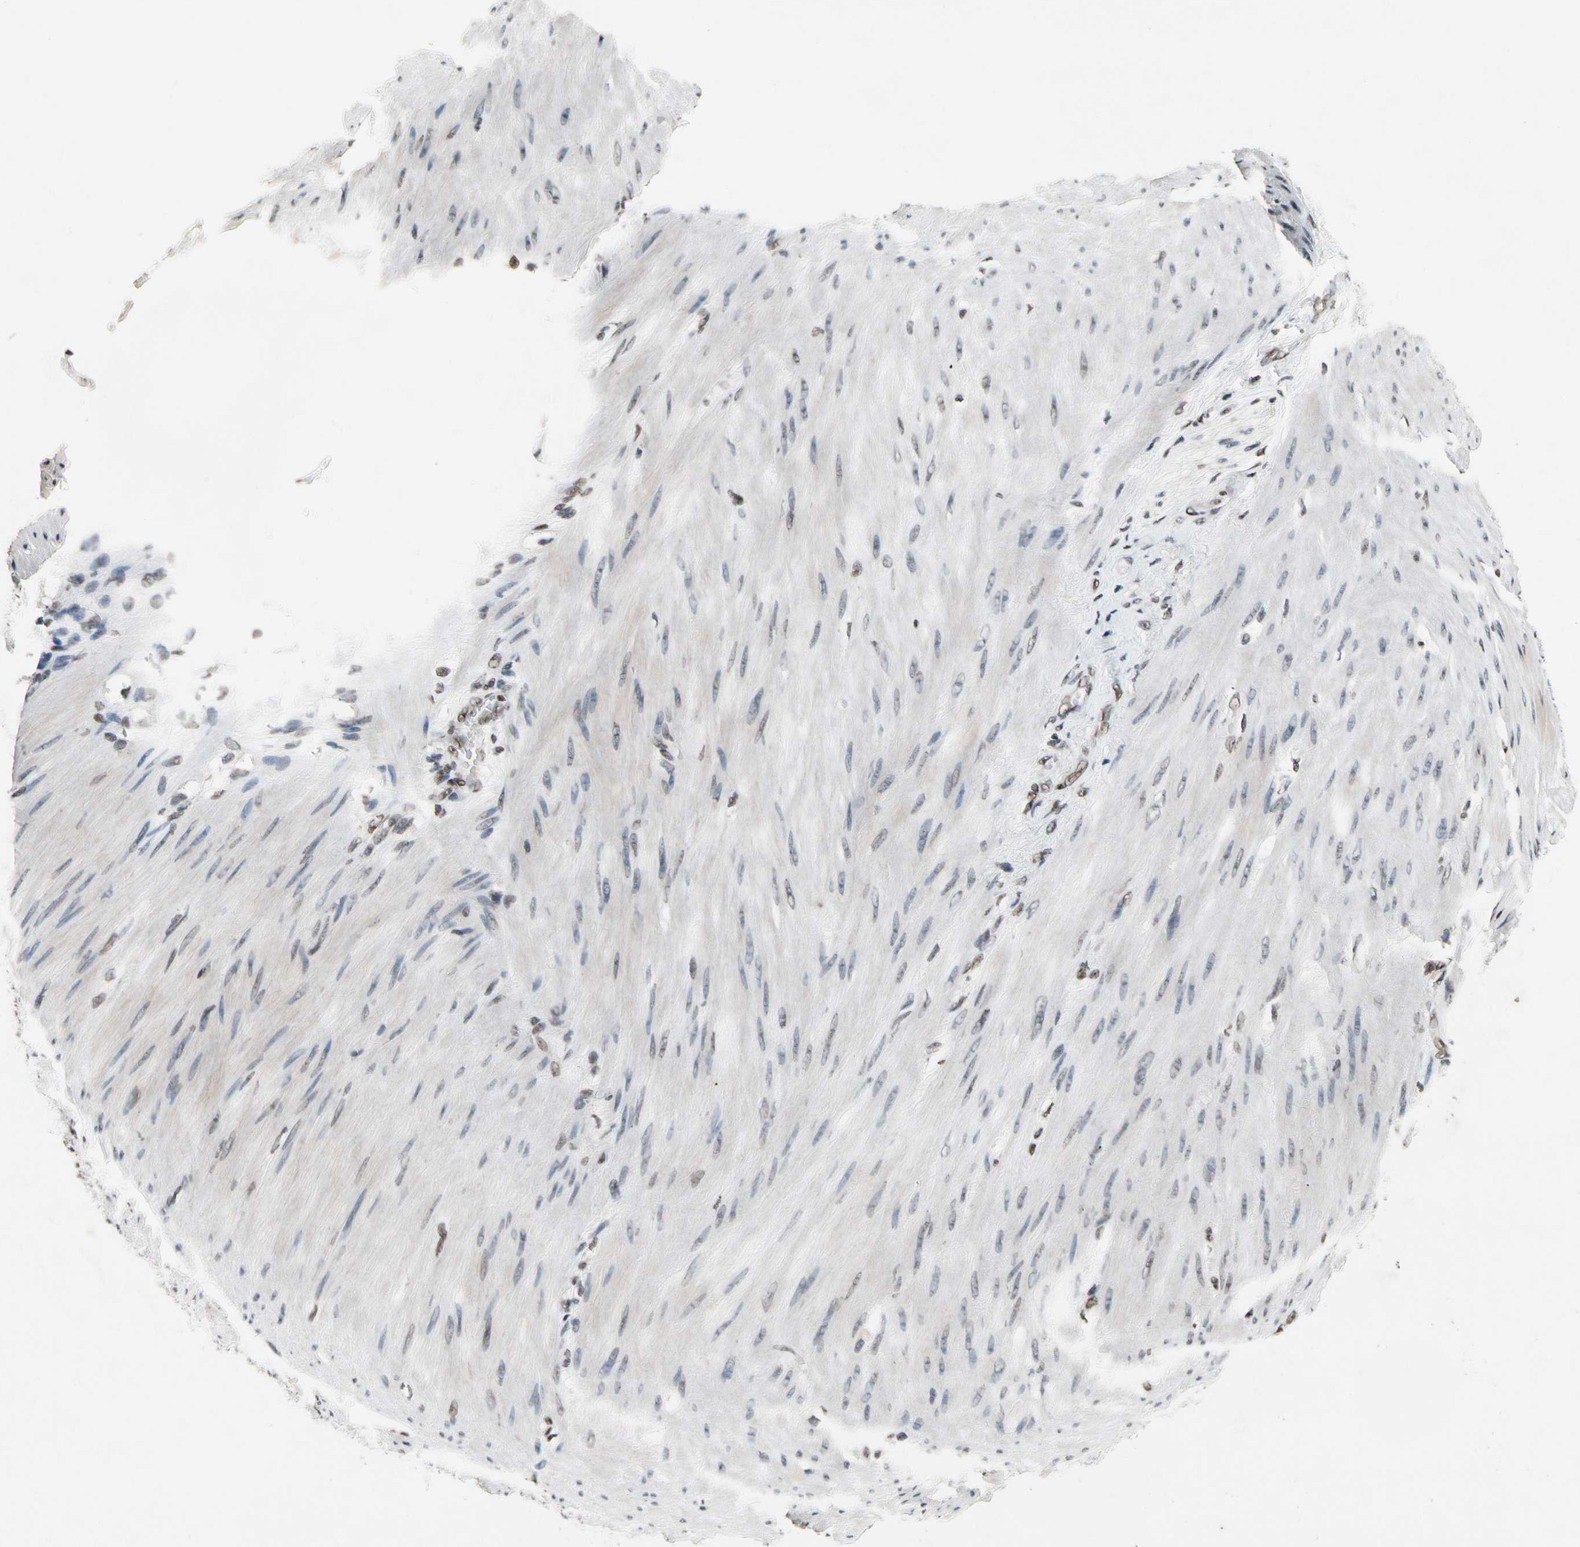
{"staining": {"intensity": "weak", "quantity": ">75%", "location": "nuclear"}, "tissue": "stomach cancer", "cell_type": "Tumor cells", "image_type": "cancer", "snomed": [{"axis": "morphology", "description": "Adenocarcinoma, NOS"}, {"axis": "topography", "description": "Stomach"}], "caption": "Human adenocarcinoma (stomach) stained for a protein (brown) shows weak nuclear positive expression in approximately >75% of tumor cells.", "gene": "RECQL", "patient": {"sex": "male", "age": 82}}